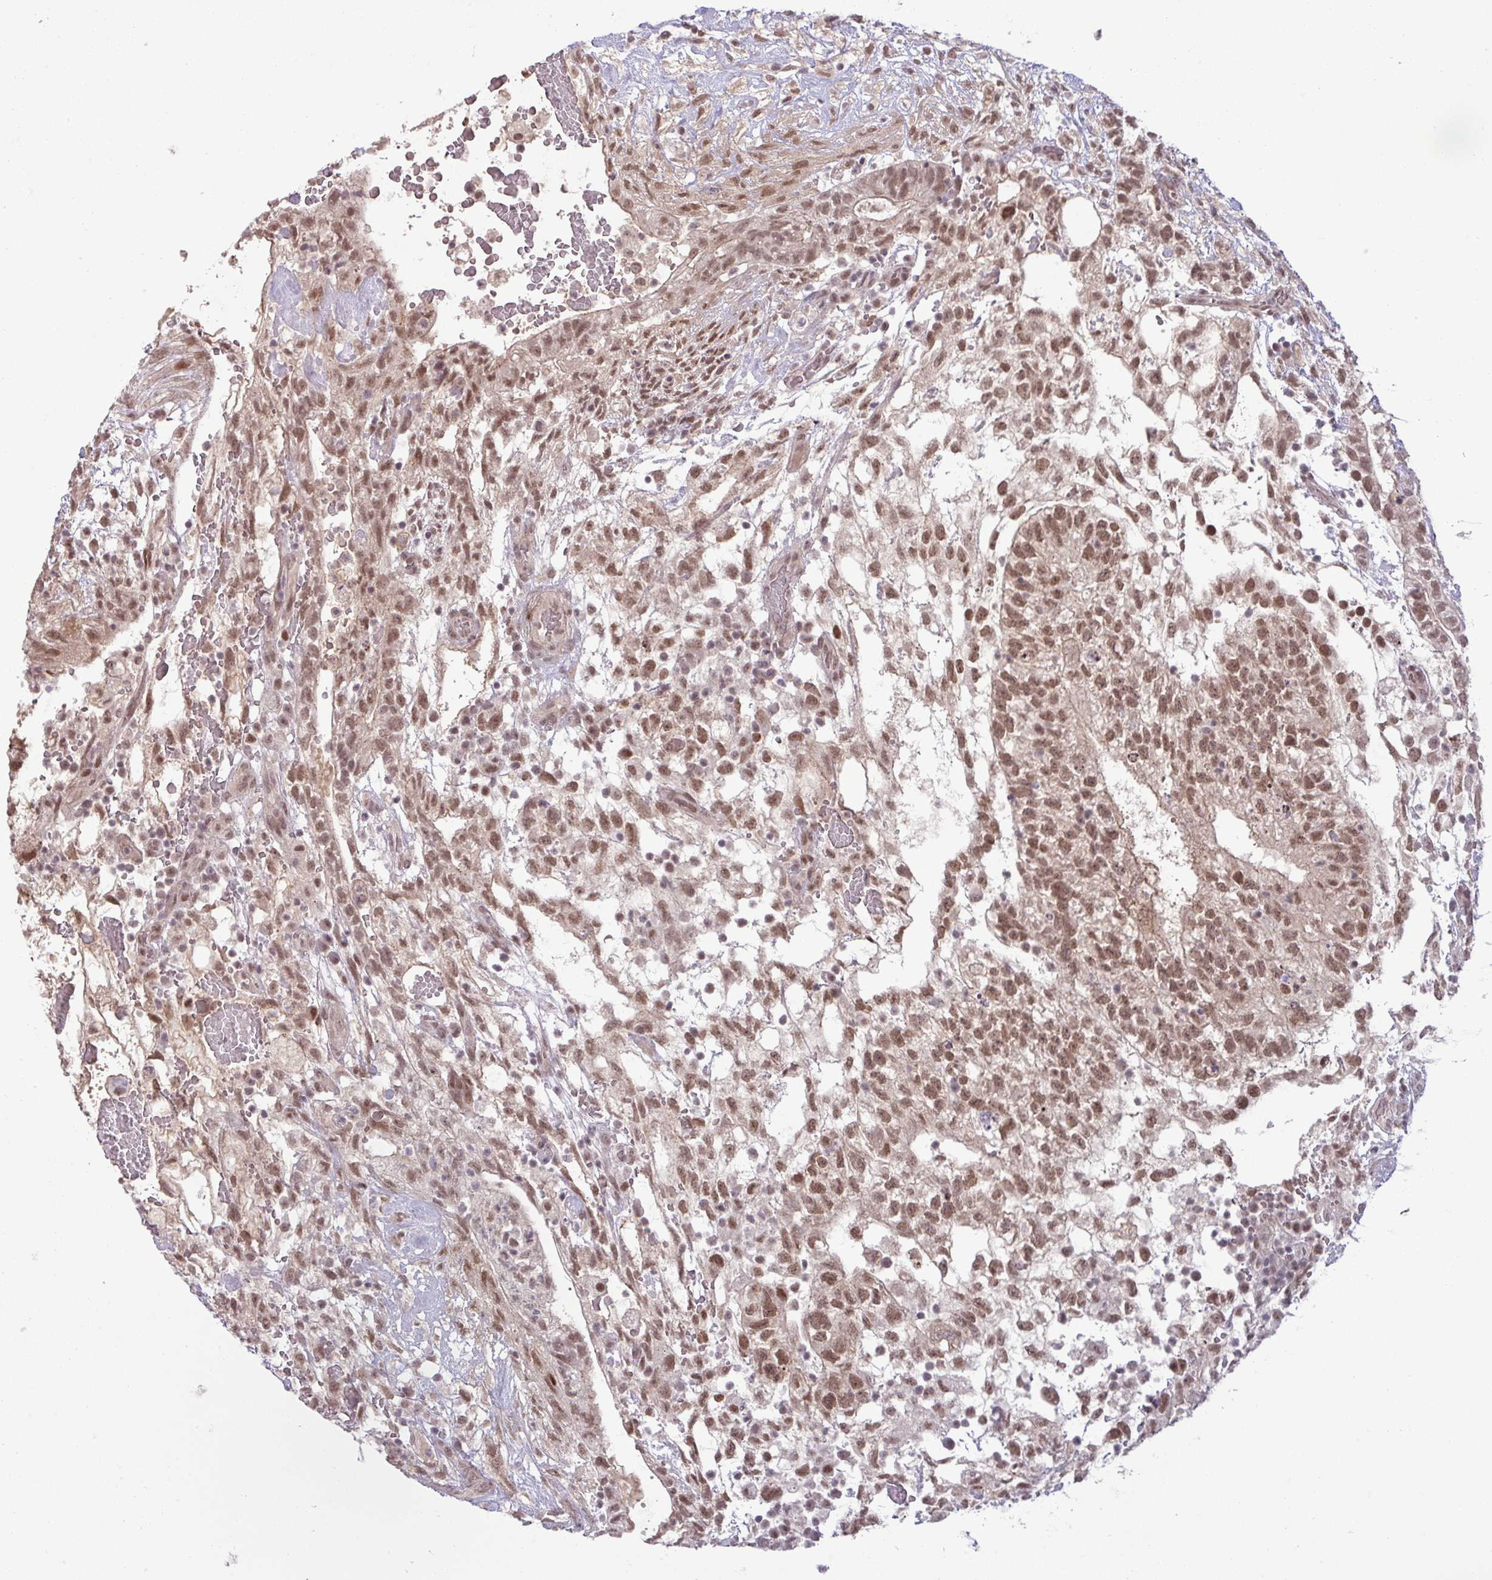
{"staining": {"intensity": "moderate", "quantity": ">75%", "location": "nuclear"}, "tissue": "testis cancer", "cell_type": "Tumor cells", "image_type": "cancer", "snomed": [{"axis": "morphology", "description": "Normal tissue, NOS"}, {"axis": "morphology", "description": "Carcinoma, Embryonal, NOS"}, {"axis": "topography", "description": "Testis"}], "caption": "Protein expression by immunohistochemistry (IHC) demonstrates moderate nuclear expression in approximately >75% of tumor cells in testis cancer.", "gene": "PTPN20", "patient": {"sex": "male", "age": 32}}